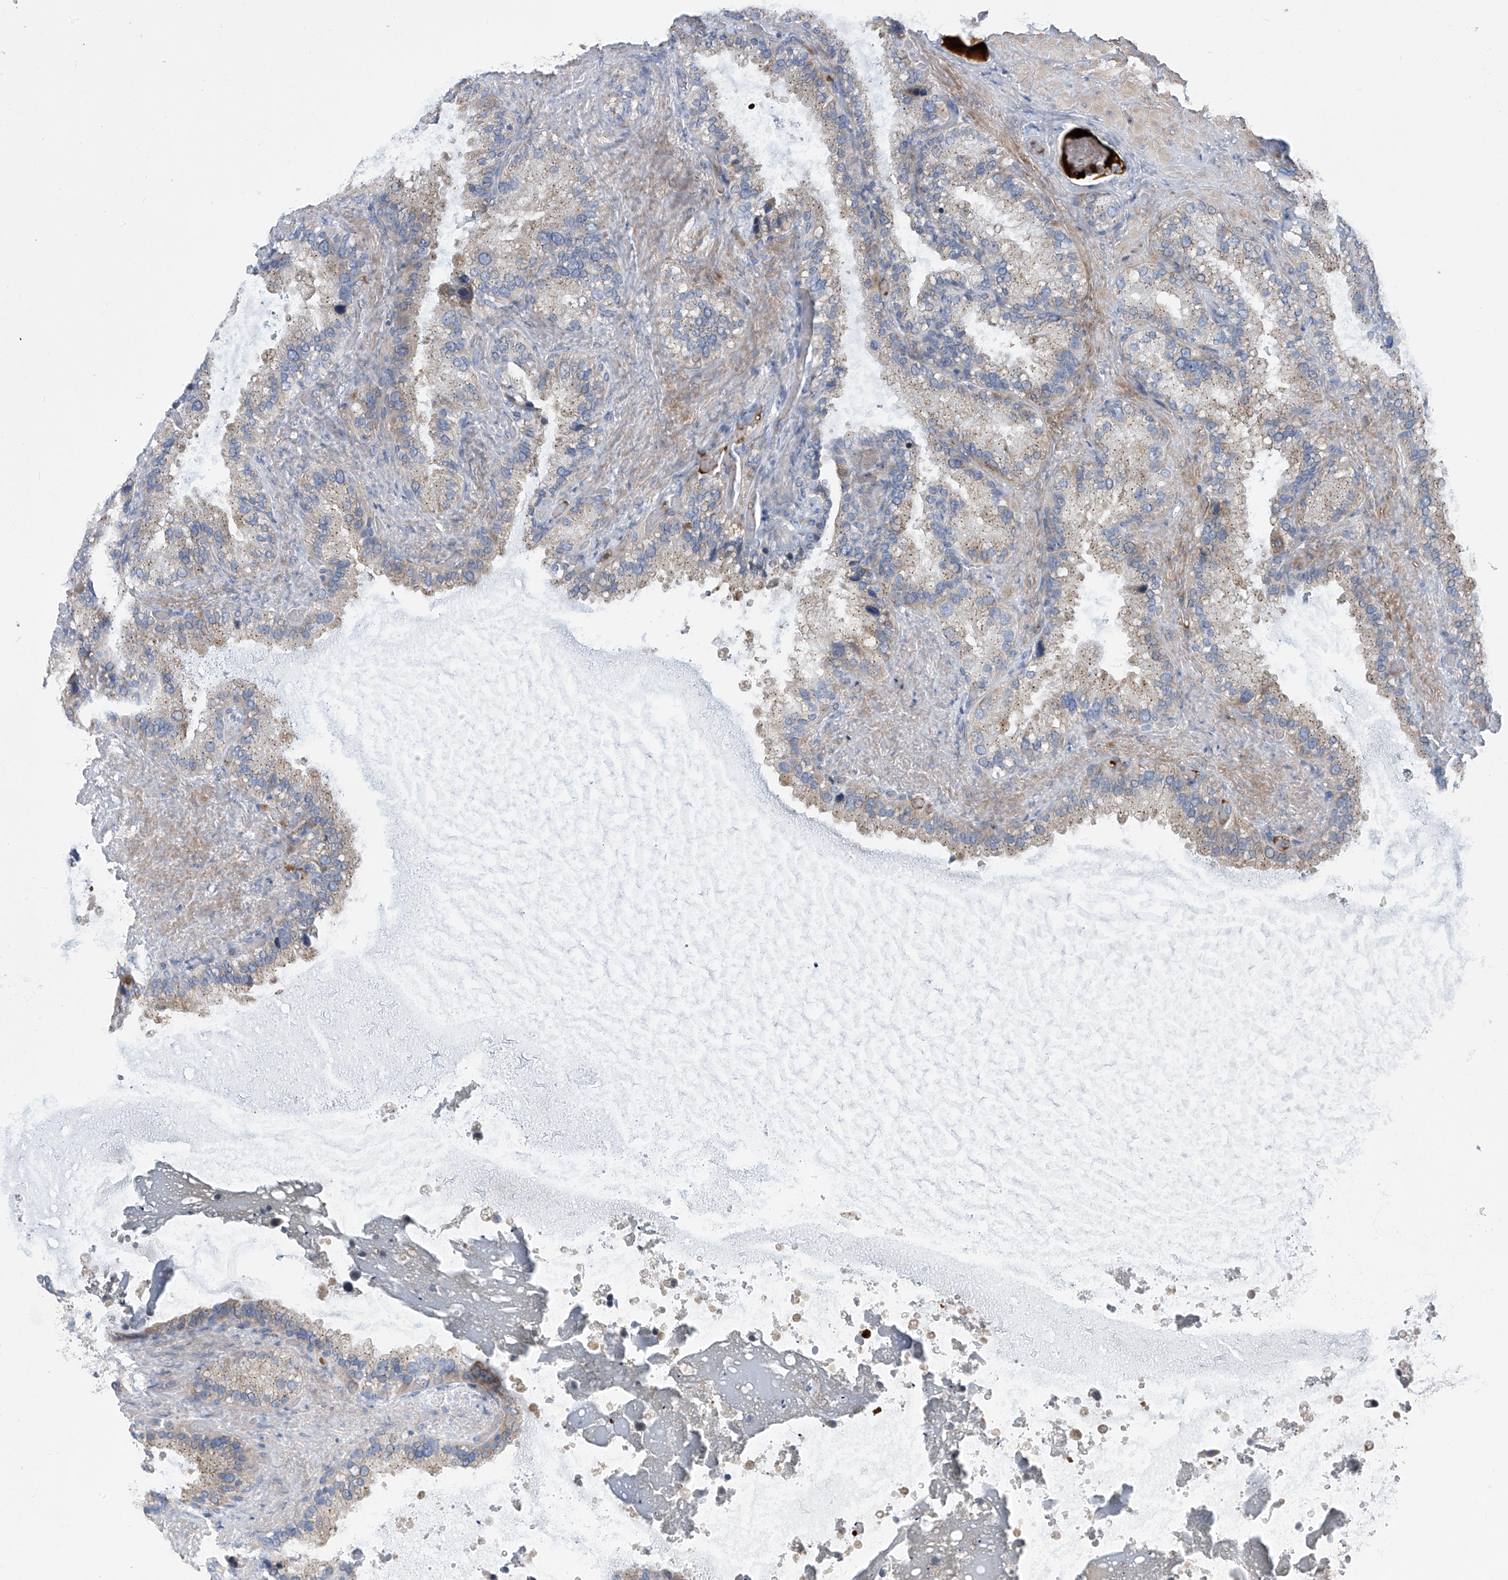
{"staining": {"intensity": "weak", "quantity": "25%-75%", "location": "cytoplasmic/membranous"}, "tissue": "seminal vesicle", "cell_type": "Glandular cells", "image_type": "normal", "snomed": [{"axis": "morphology", "description": "Normal tissue, NOS"}, {"axis": "topography", "description": "Prostate"}, {"axis": "topography", "description": "Seminal veicle"}], "caption": "A photomicrograph of human seminal vesicle stained for a protein shows weak cytoplasmic/membranous brown staining in glandular cells. The protein of interest is shown in brown color, while the nuclei are stained blue.", "gene": "SLCO4A1", "patient": {"sex": "male", "age": 68}}